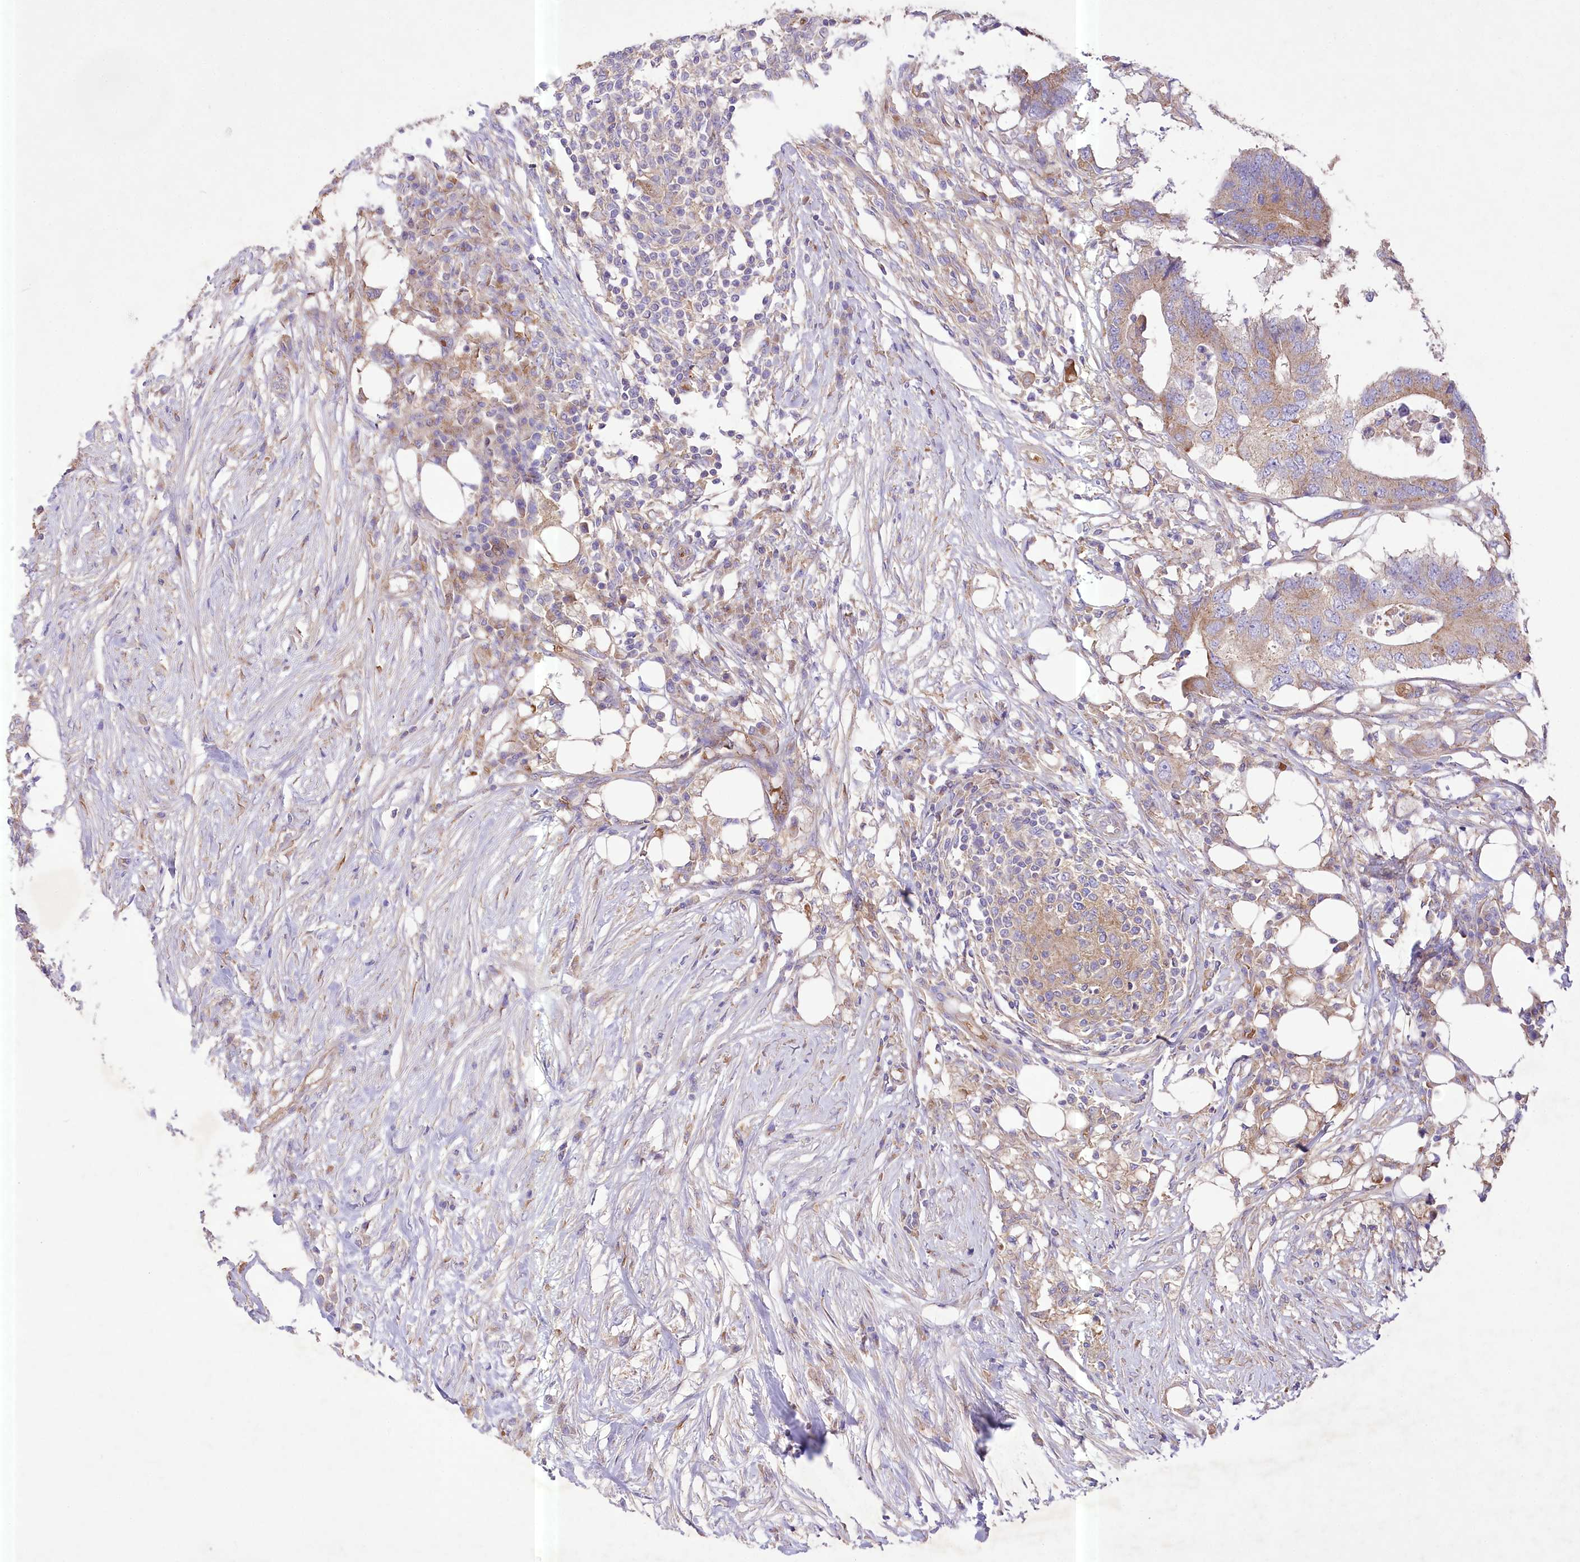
{"staining": {"intensity": "moderate", "quantity": ">75%", "location": "cytoplasmic/membranous"}, "tissue": "colorectal cancer", "cell_type": "Tumor cells", "image_type": "cancer", "snomed": [{"axis": "morphology", "description": "Adenocarcinoma, NOS"}, {"axis": "topography", "description": "Colon"}], "caption": "Human colorectal adenocarcinoma stained with a protein marker reveals moderate staining in tumor cells.", "gene": "PRSS53", "patient": {"sex": "male", "age": 71}}